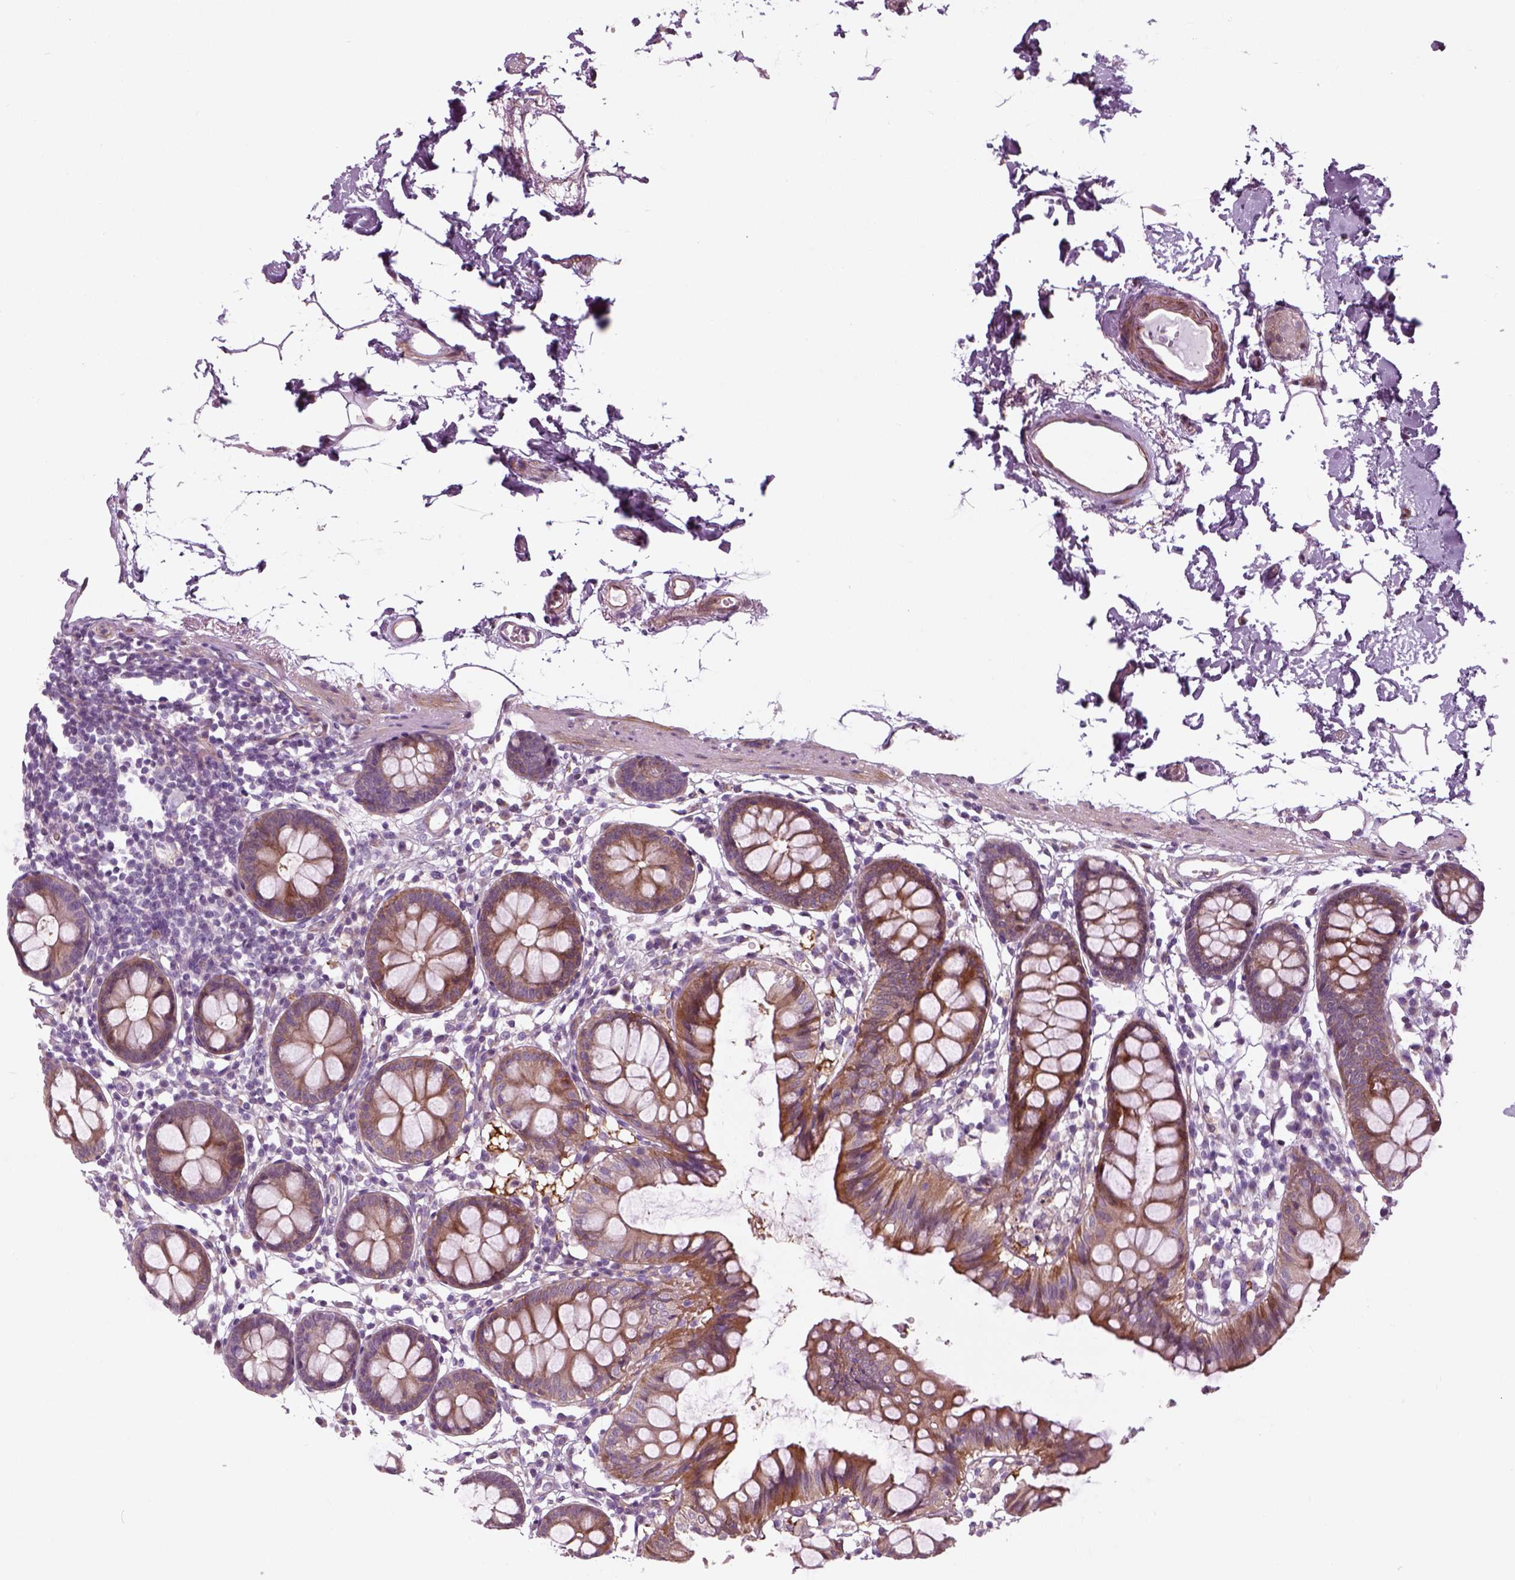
{"staining": {"intensity": "weak", "quantity": ">75%", "location": "cytoplasmic/membranous"}, "tissue": "colon", "cell_type": "Endothelial cells", "image_type": "normal", "snomed": [{"axis": "morphology", "description": "Normal tissue, NOS"}, {"axis": "topography", "description": "Colon"}], "caption": "Colon stained with a brown dye exhibits weak cytoplasmic/membranous positive staining in approximately >75% of endothelial cells.", "gene": "DNASE1L1", "patient": {"sex": "female", "age": 84}}